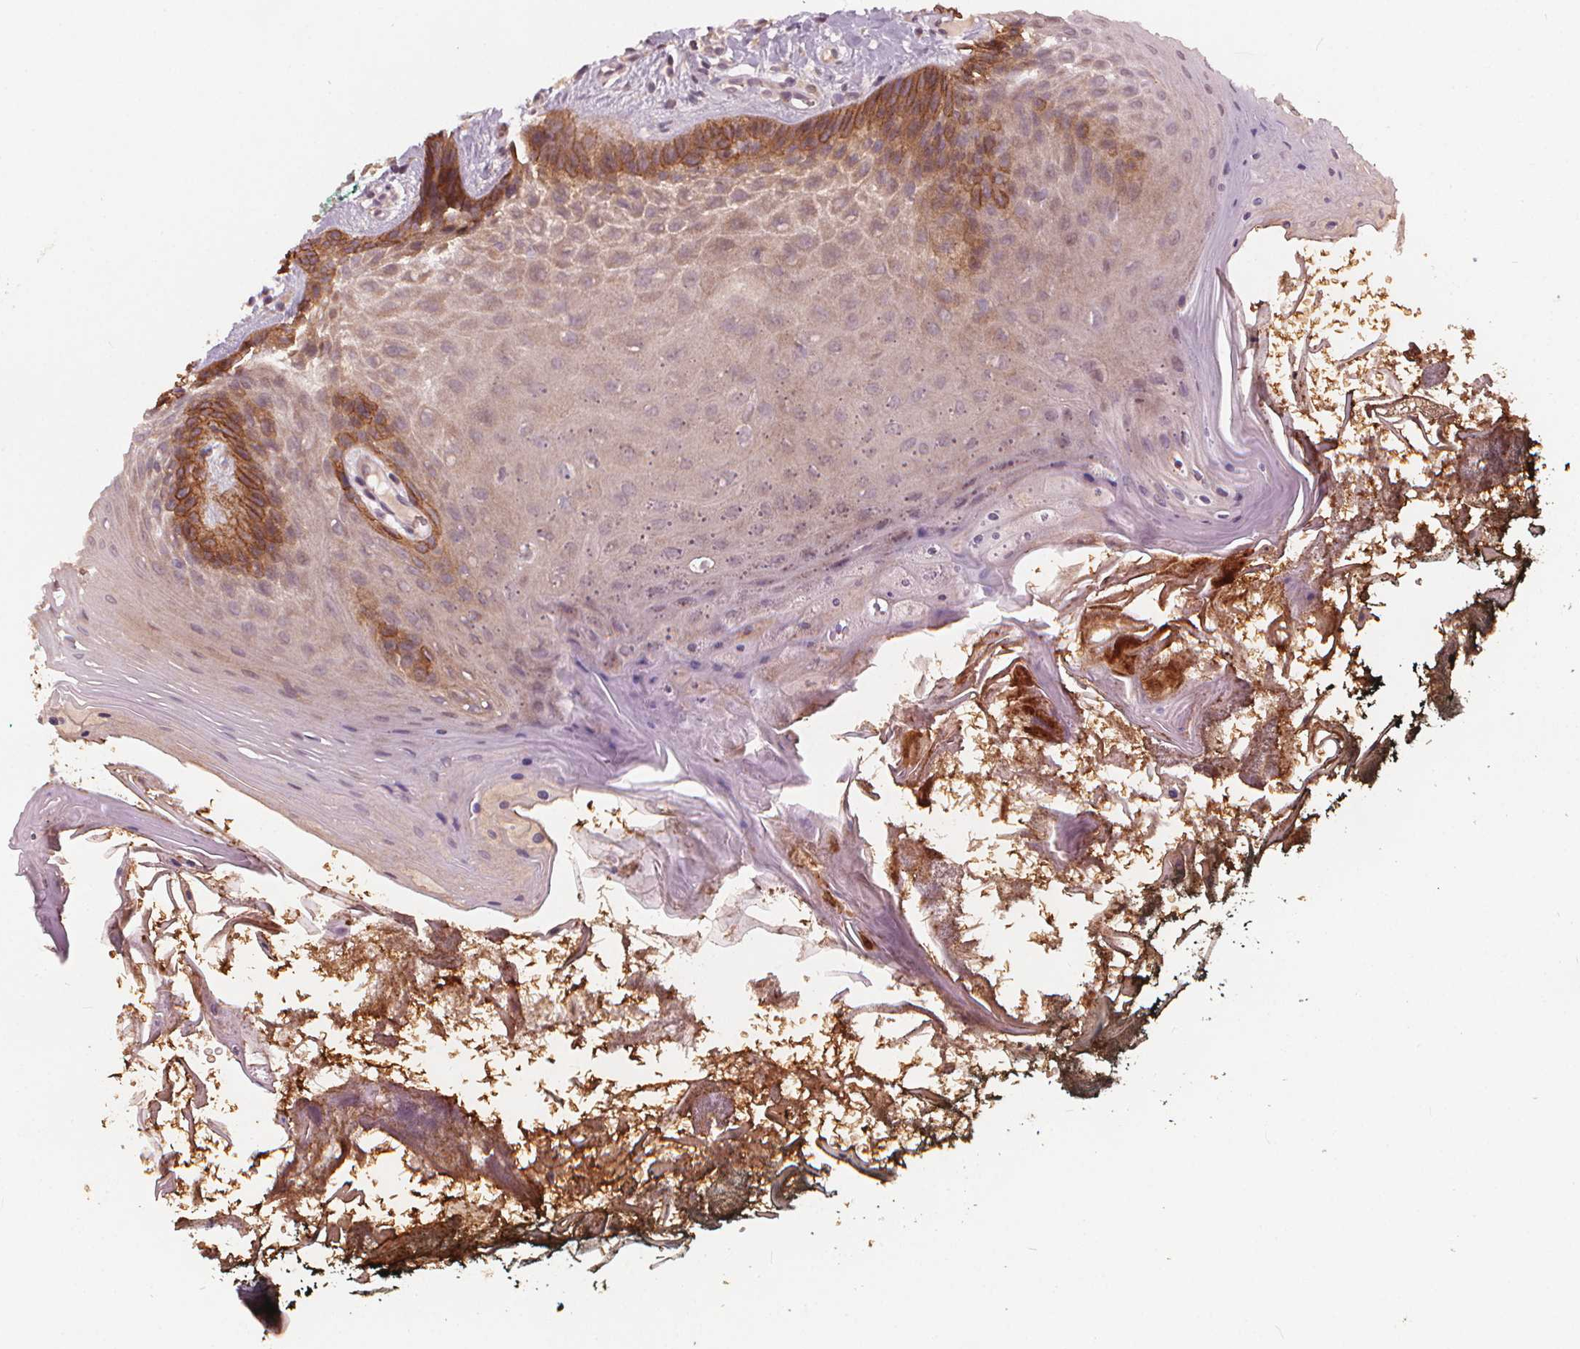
{"staining": {"intensity": "moderate", "quantity": "<25%", "location": "cytoplasmic/membranous"}, "tissue": "oral mucosa", "cell_type": "Squamous epithelial cells", "image_type": "normal", "snomed": [{"axis": "morphology", "description": "Normal tissue, NOS"}, {"axis": "topography", "description": "Oral tissue"}], "caption": "DAB (3,3'-diaminobenzidine) immunohistochemical staining of unremarkable oral mucosa displays moderate cytoplasmic/membranous protein expression in approximately <25% of squamous epithelial cells.", "gene": "IPO13", "patient": {"sex": "male", "age": 9}}